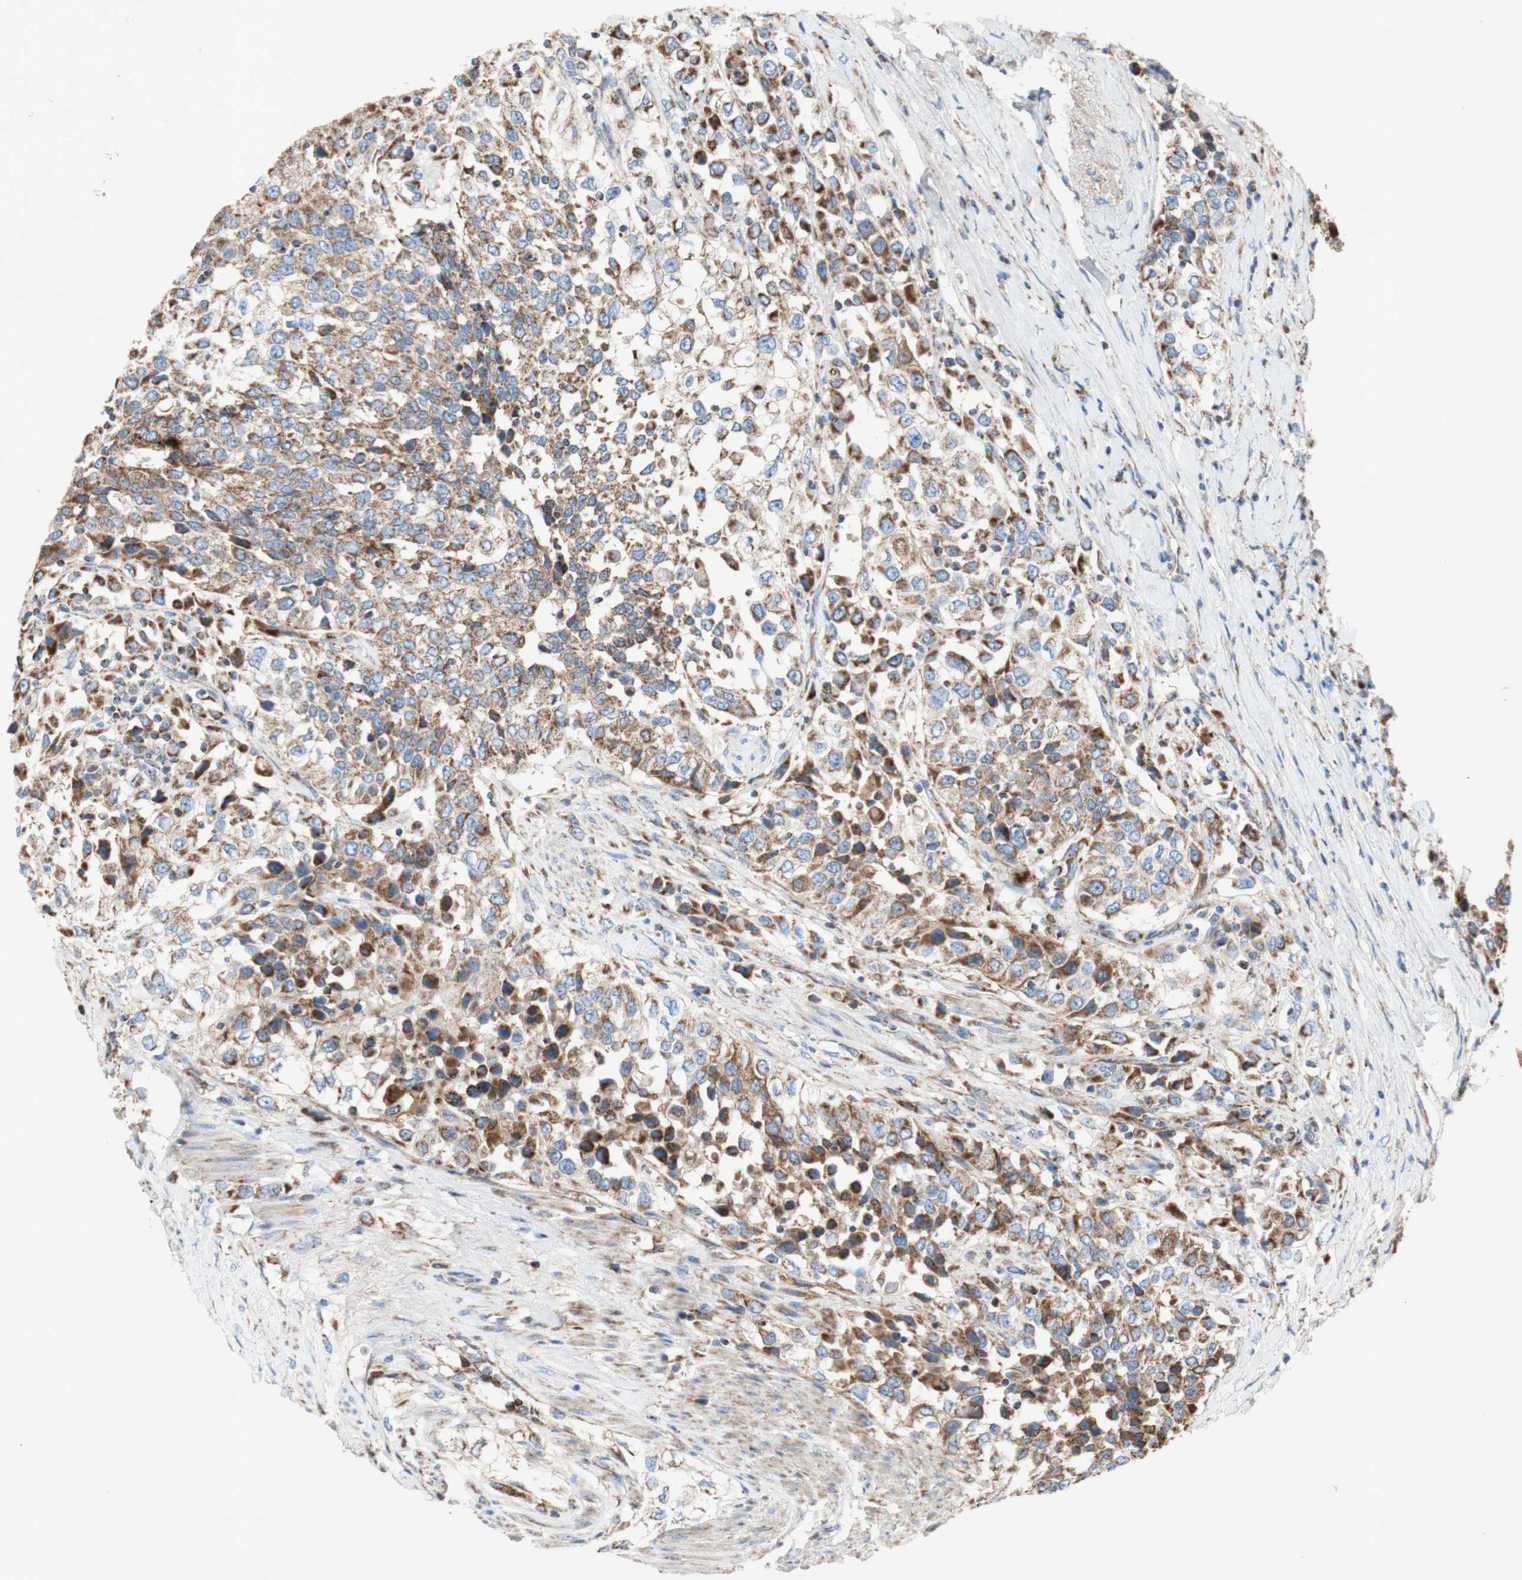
{"staining": {"intensity": "moderate", "quantity": ">75%", "location": "cytoplasmic/membranous"}, "tissue": "urothelial cancer", "cell_type": "Tumor cells", "image_type": "cancer", "snomed": [{"axis": "morphology", "description": "Urothelial carcinoma, High grade"}, {"axis": "topography", "description": "Urinary bladder"}], "caption": "Tumor cells display medium levels of moderate cytoplasmic/membranous expression in approximately >75% of cells in human high-grade urothelial carcinoma. The protein of interest is stained brown, and the nuclei are stained in blue (DAB IHC with brightfield microscopy, high magnification).", "gene": "SDHB", "patient": {"sex": "female", "age": 80}}